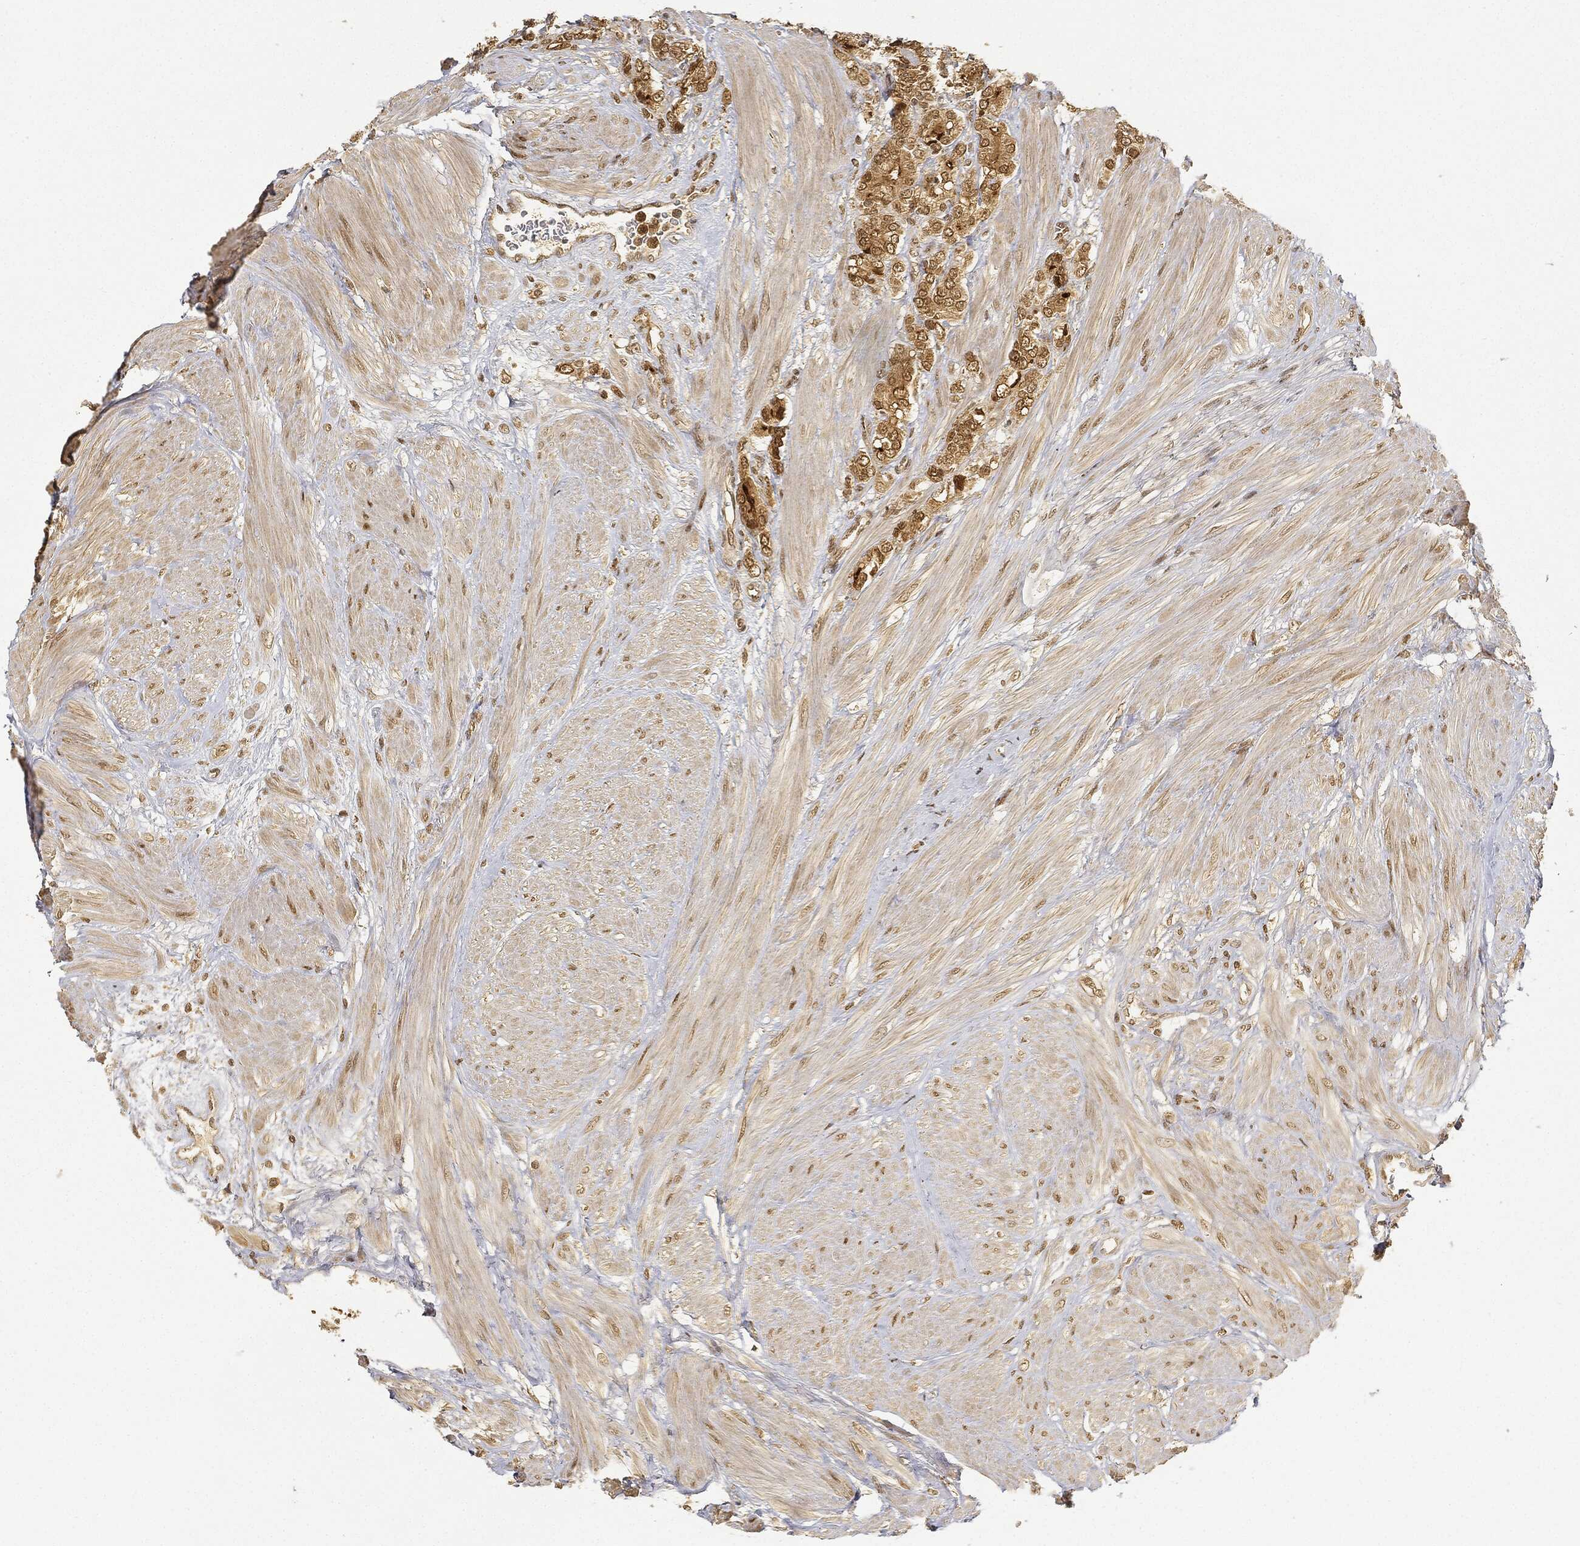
{"staining": {"intensity": "moderate", "quantity": ">75%", "location": "cytoplasmic/membranous,nuclear"}, "tissue": "prostate cancer", "cell_type": "Tumor cells", "image_type": "cancer", "snomed": [{"axis": "morphology", "description": "Adenocarcinoma, NOS"}, {"axis": "topography", "description": "Prostate and seminal vesicle, NOS"}, {"axis": "topography", "description": "Prostate"}], "caption": "This is a photomicrograph of immunohistochemistry staining of prostate cancer (adenocarcinoma), which shows moderate positivity in the cytoplasmic/membranous and nuclear of tumor cells.", "gene": "CIB1", "patient": {"sex": "male", "age": 67}}